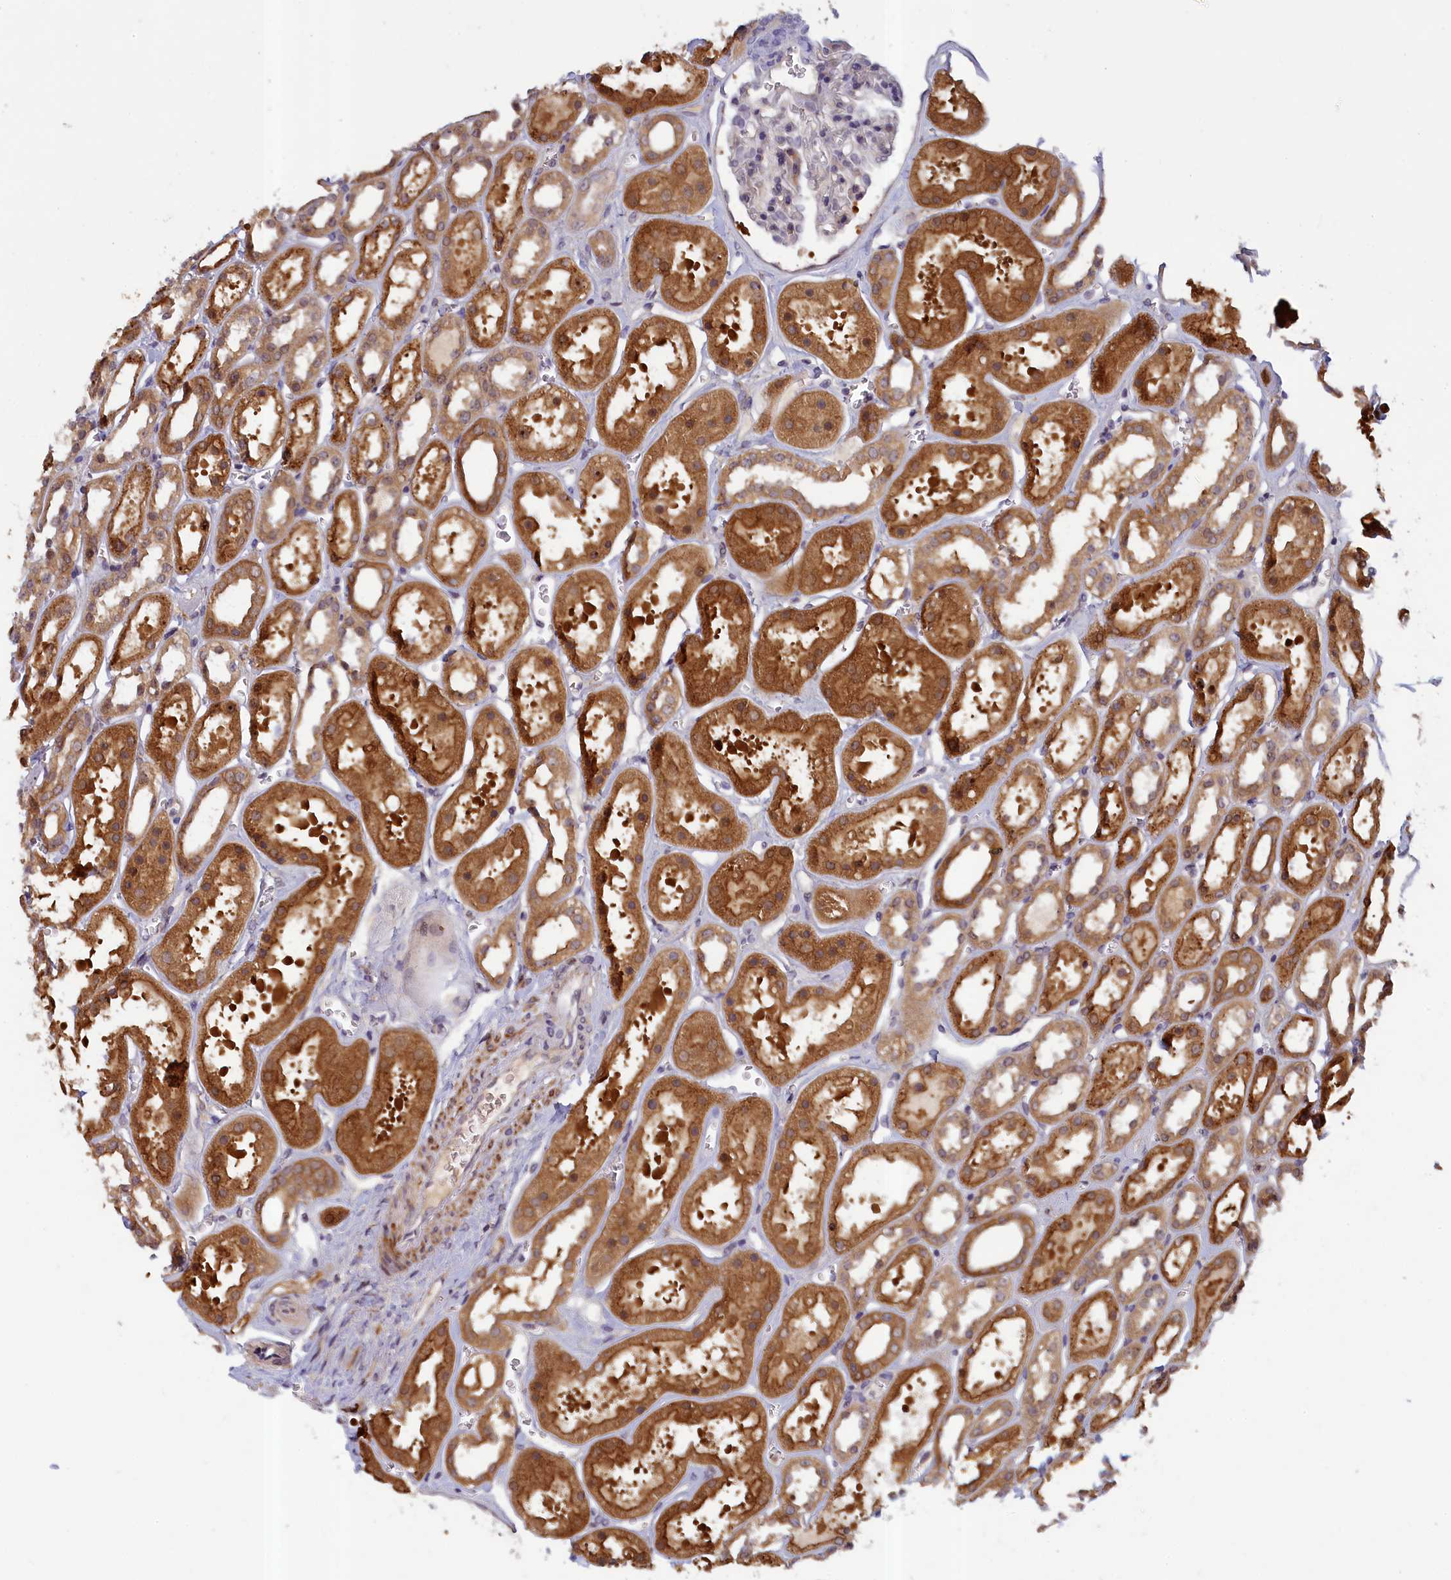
{"staining": {"intensity": "weak", "quantity": "<25%", "location": "cytoplasmic/membranous"}, "tissue": "kidney", "cell_type": "Cells in glomeruli", "image_type": "normal", "snomed": [{"axis": "morphology", "description": "Normal tissue, NOS"}, {"axis": "topography", "description": "Kidney"}], "caption": "Kidney stained for a protein using immunohistochemistry displays no staining cells in glomeruli.", "gene": "NUBP1", "patient": {"sex": "female", "age": 41}}